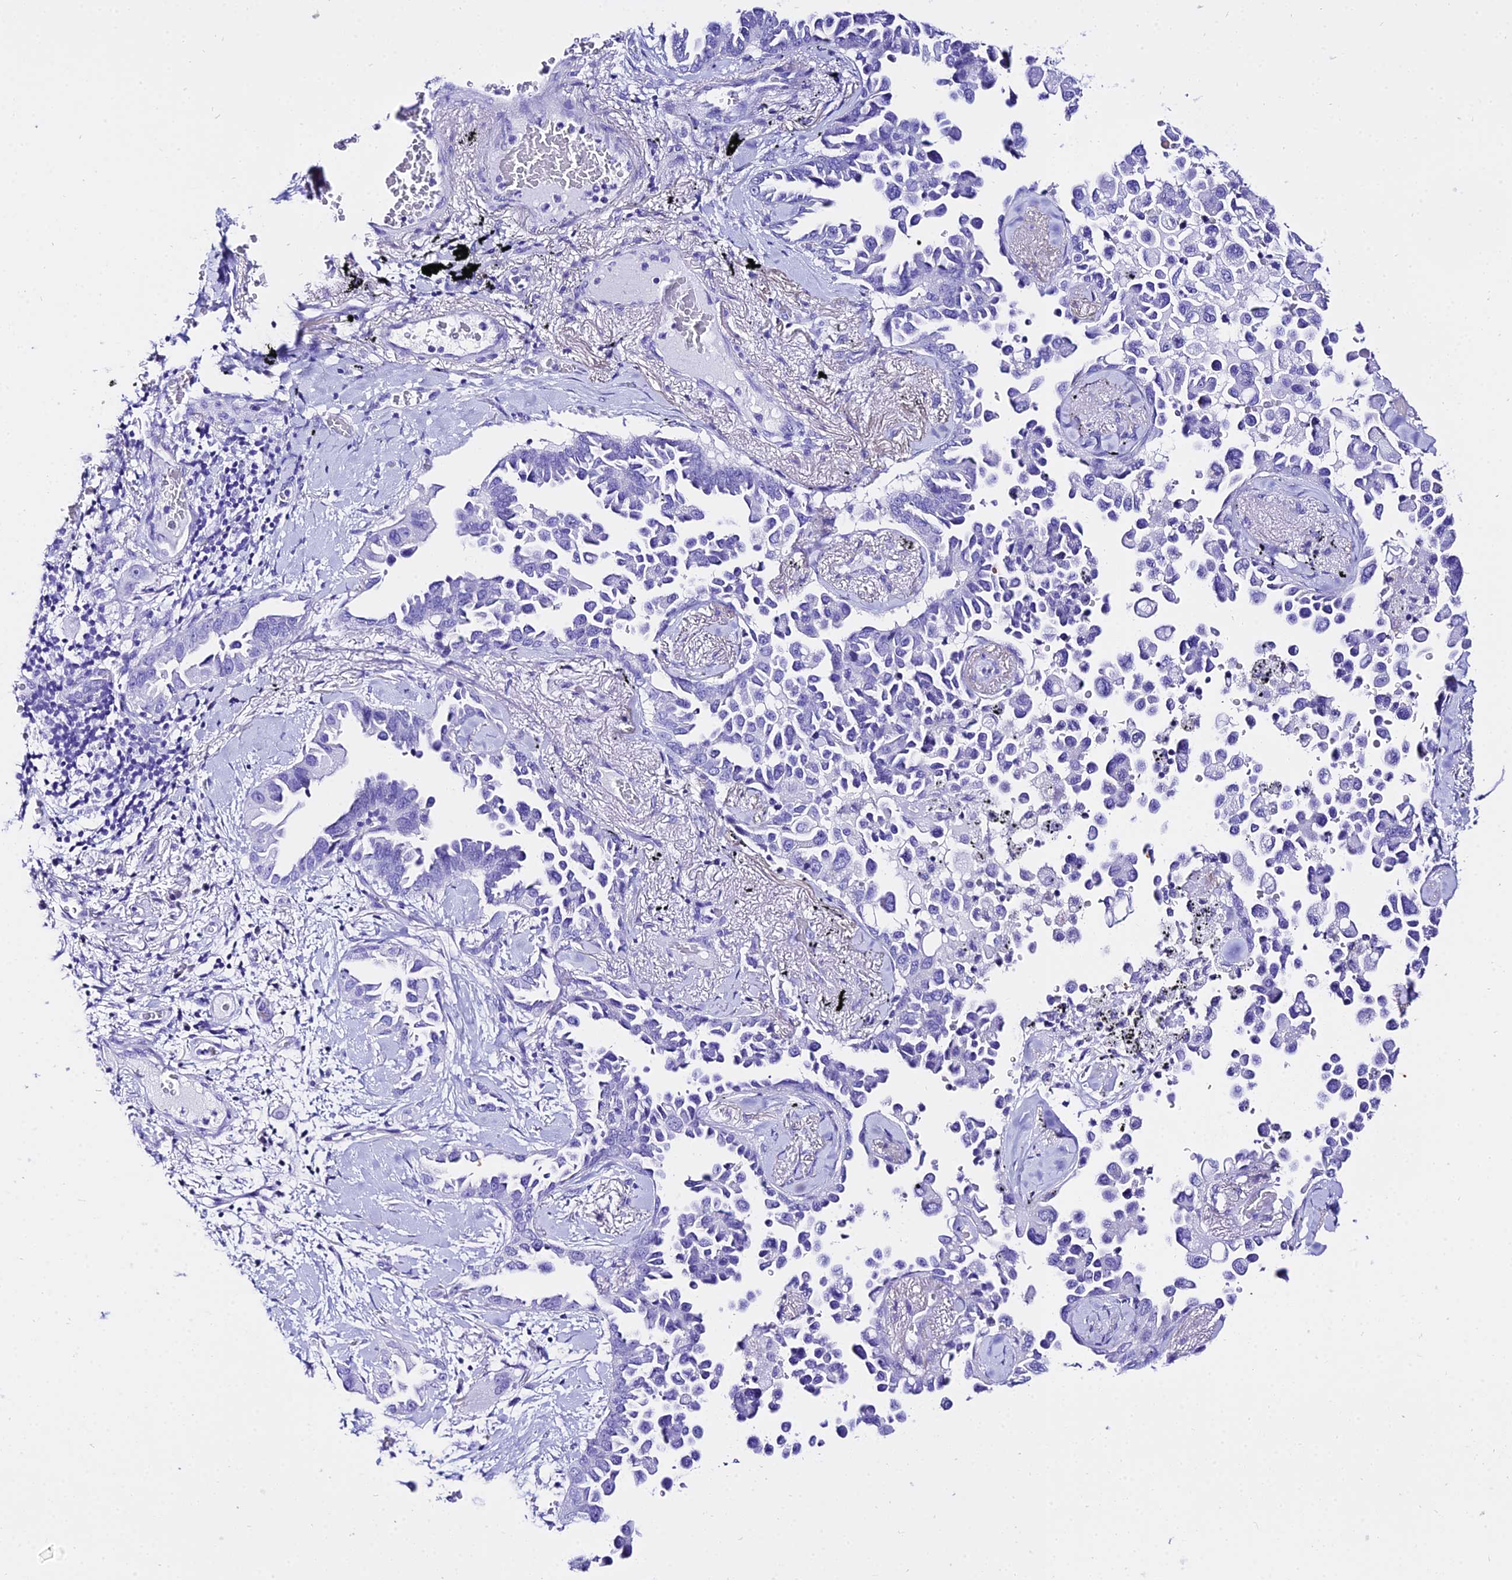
{"staining": {"intensity": "negative", "quantity": "none", "location": "none"}, "tissue": "lung cancer", "cell_type": "Tumor cells", "image_type": "cancer", "snomed": [{"axis": "morphology", "description": "Adenocarcinoma, NOS"}, {"axis": "topography", "description": "Lung"}], "caption": "Immunohistochemical staining of lung cancer (adenocarcinoma) reveals no significant staining in tumor cells.", "gene": "TRMT44", "patient": {"sex": "female", "age": 67}}